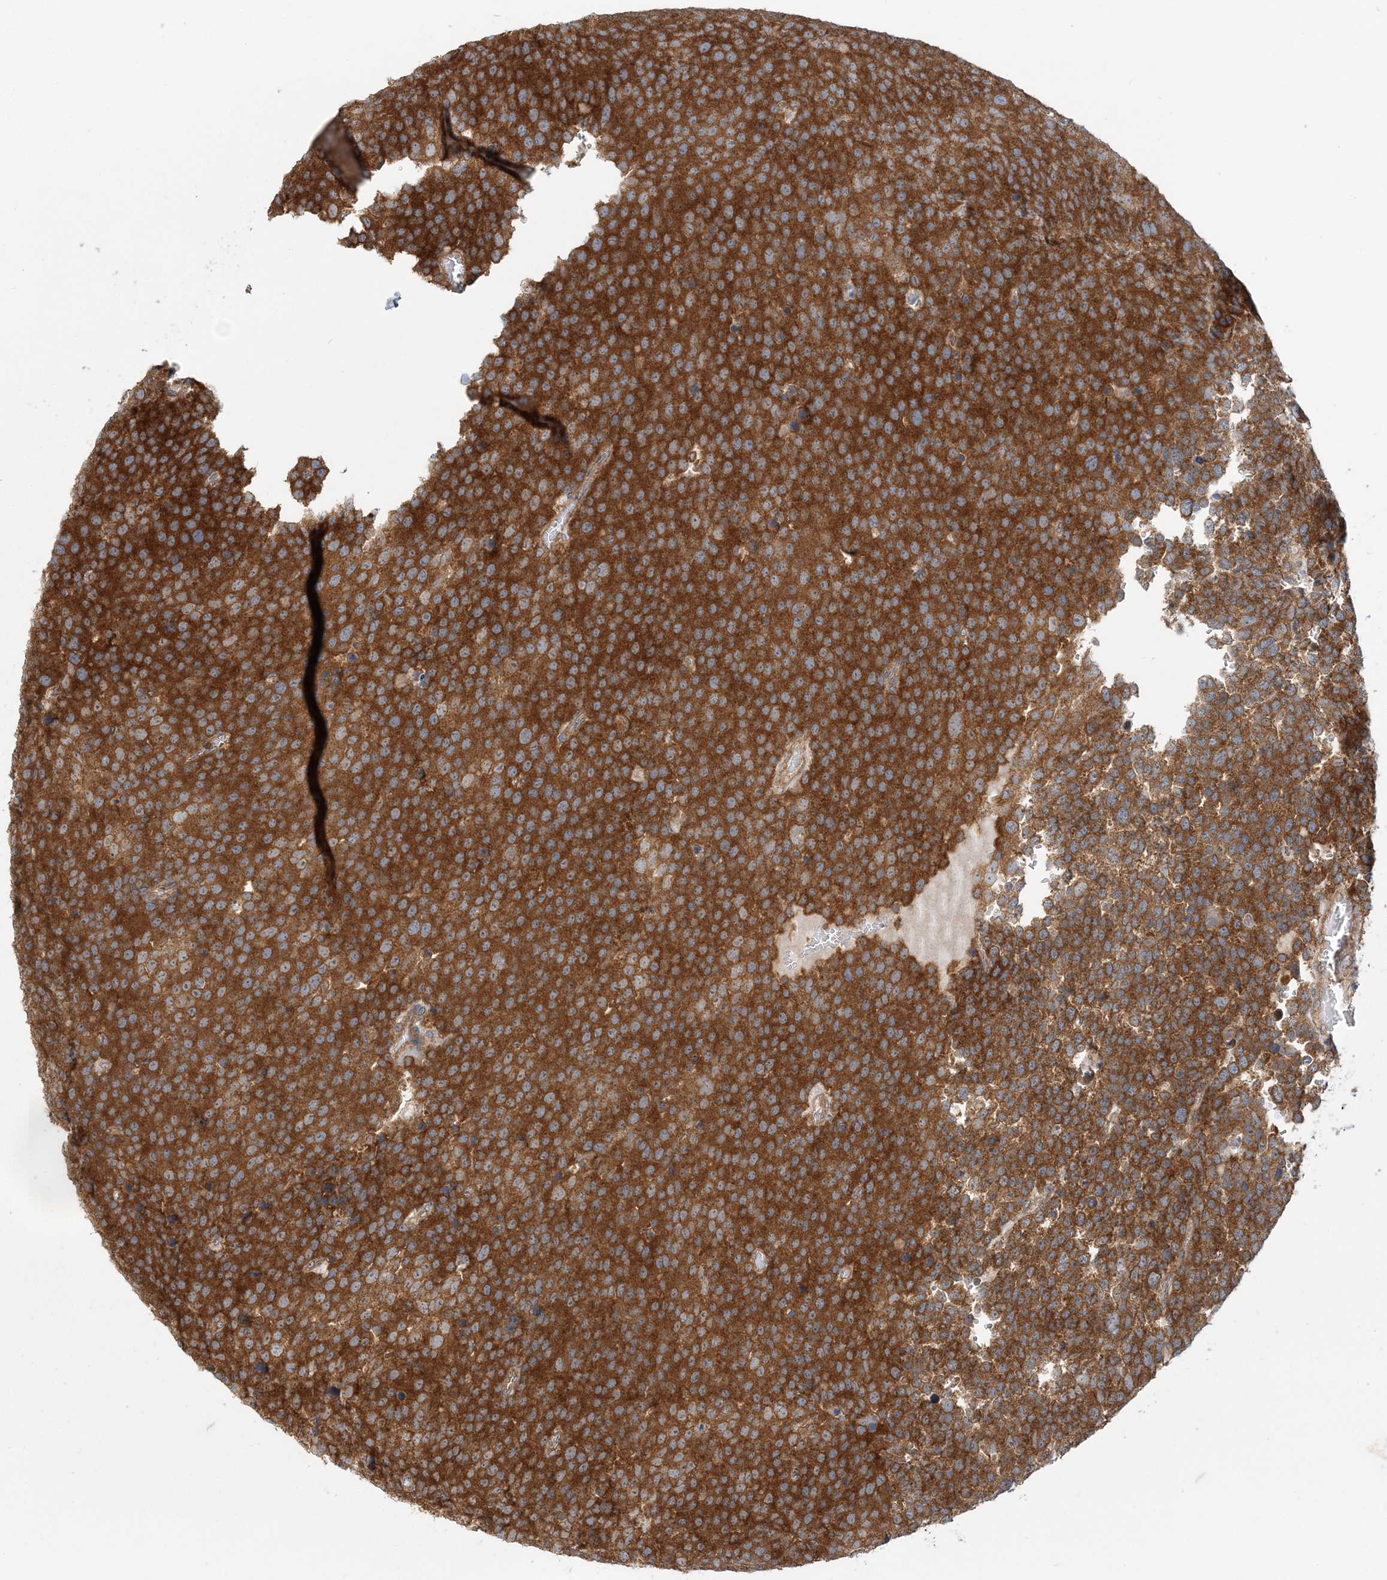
{"staining": {"intensity": "strong", "quantity": ">75%", "location": "cytoplasmic/membranous"}, "tissue": "testis cancer", "cell_type": "Tumor cells", "image_type": "cancer", "snomed": [{"axis": "morphology", "description": "Seminoma, NOS"}, {"axis": "topography", "description": "Testis"}], "caption": "Human testis seminoma stained with a brown dye exhibits strong cytoplasmic/membranous positive expression in approximately >75% of tumor cells.", "gene": "MOB4", "patient": {"sex": "male", "age": 71}}